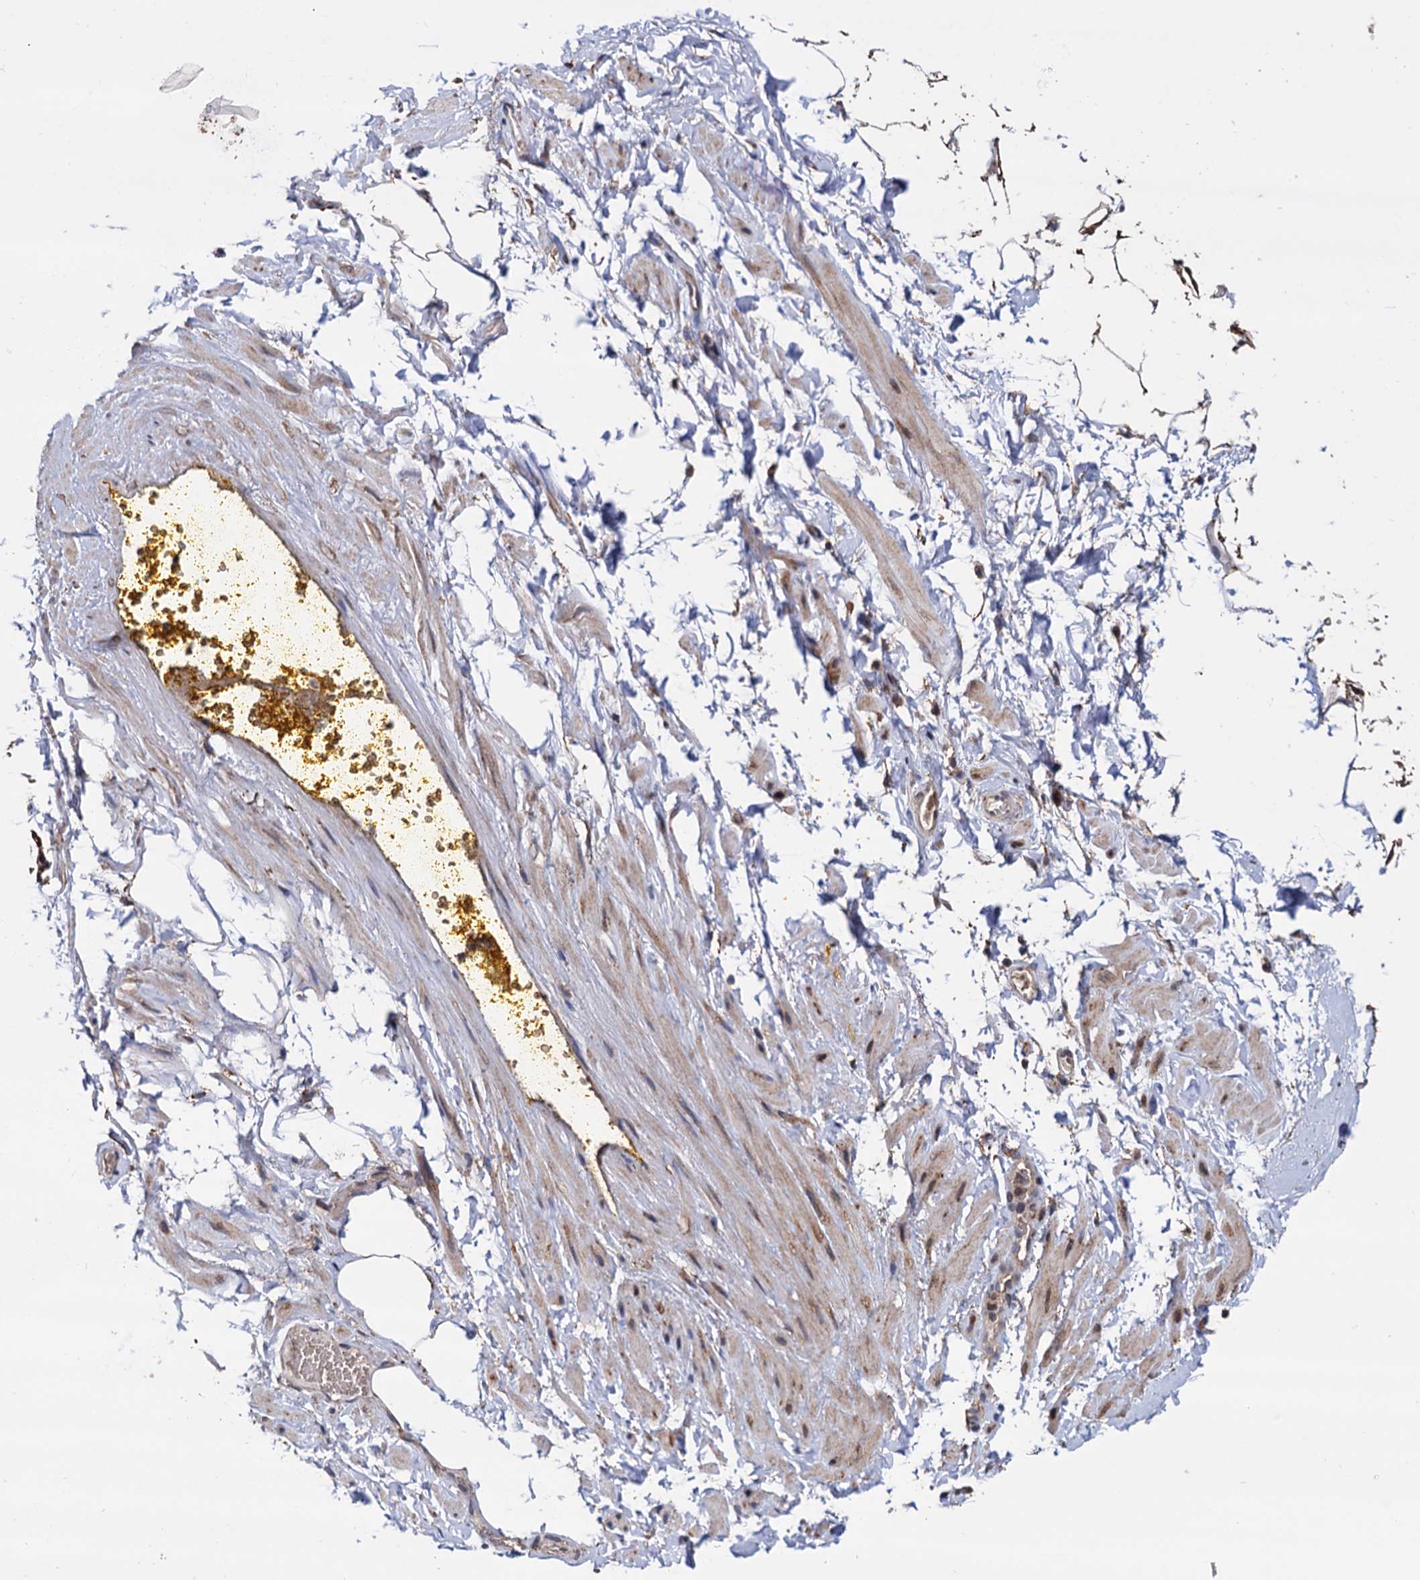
{"staining": {"intensity": "moderate", "quantity": ">75%", "location": "cytoplasmic/membranous"}, "tissue": "adipose tissue", "cell_type": "Adipocytes", "image_type": "normal", "snomed": [{"axis": "morphology", "description": "Normal tissue, NOS"}, {"axis": "morphology", "description": "Adenocarcinoma, Low grade"}, {"axis": "topography", "description": "Prostate"}, {"axis": "topography", "description": "Peripheral nerve tissue"}], "caption": "IHC of unremarkable human adipose tissue exhibits medium levels of moderate cytoplasmic/membranous expression in about >75% of adipocytes.", "gene": "TBC1D12", "patient": {"sex": "male", "age": 63}}